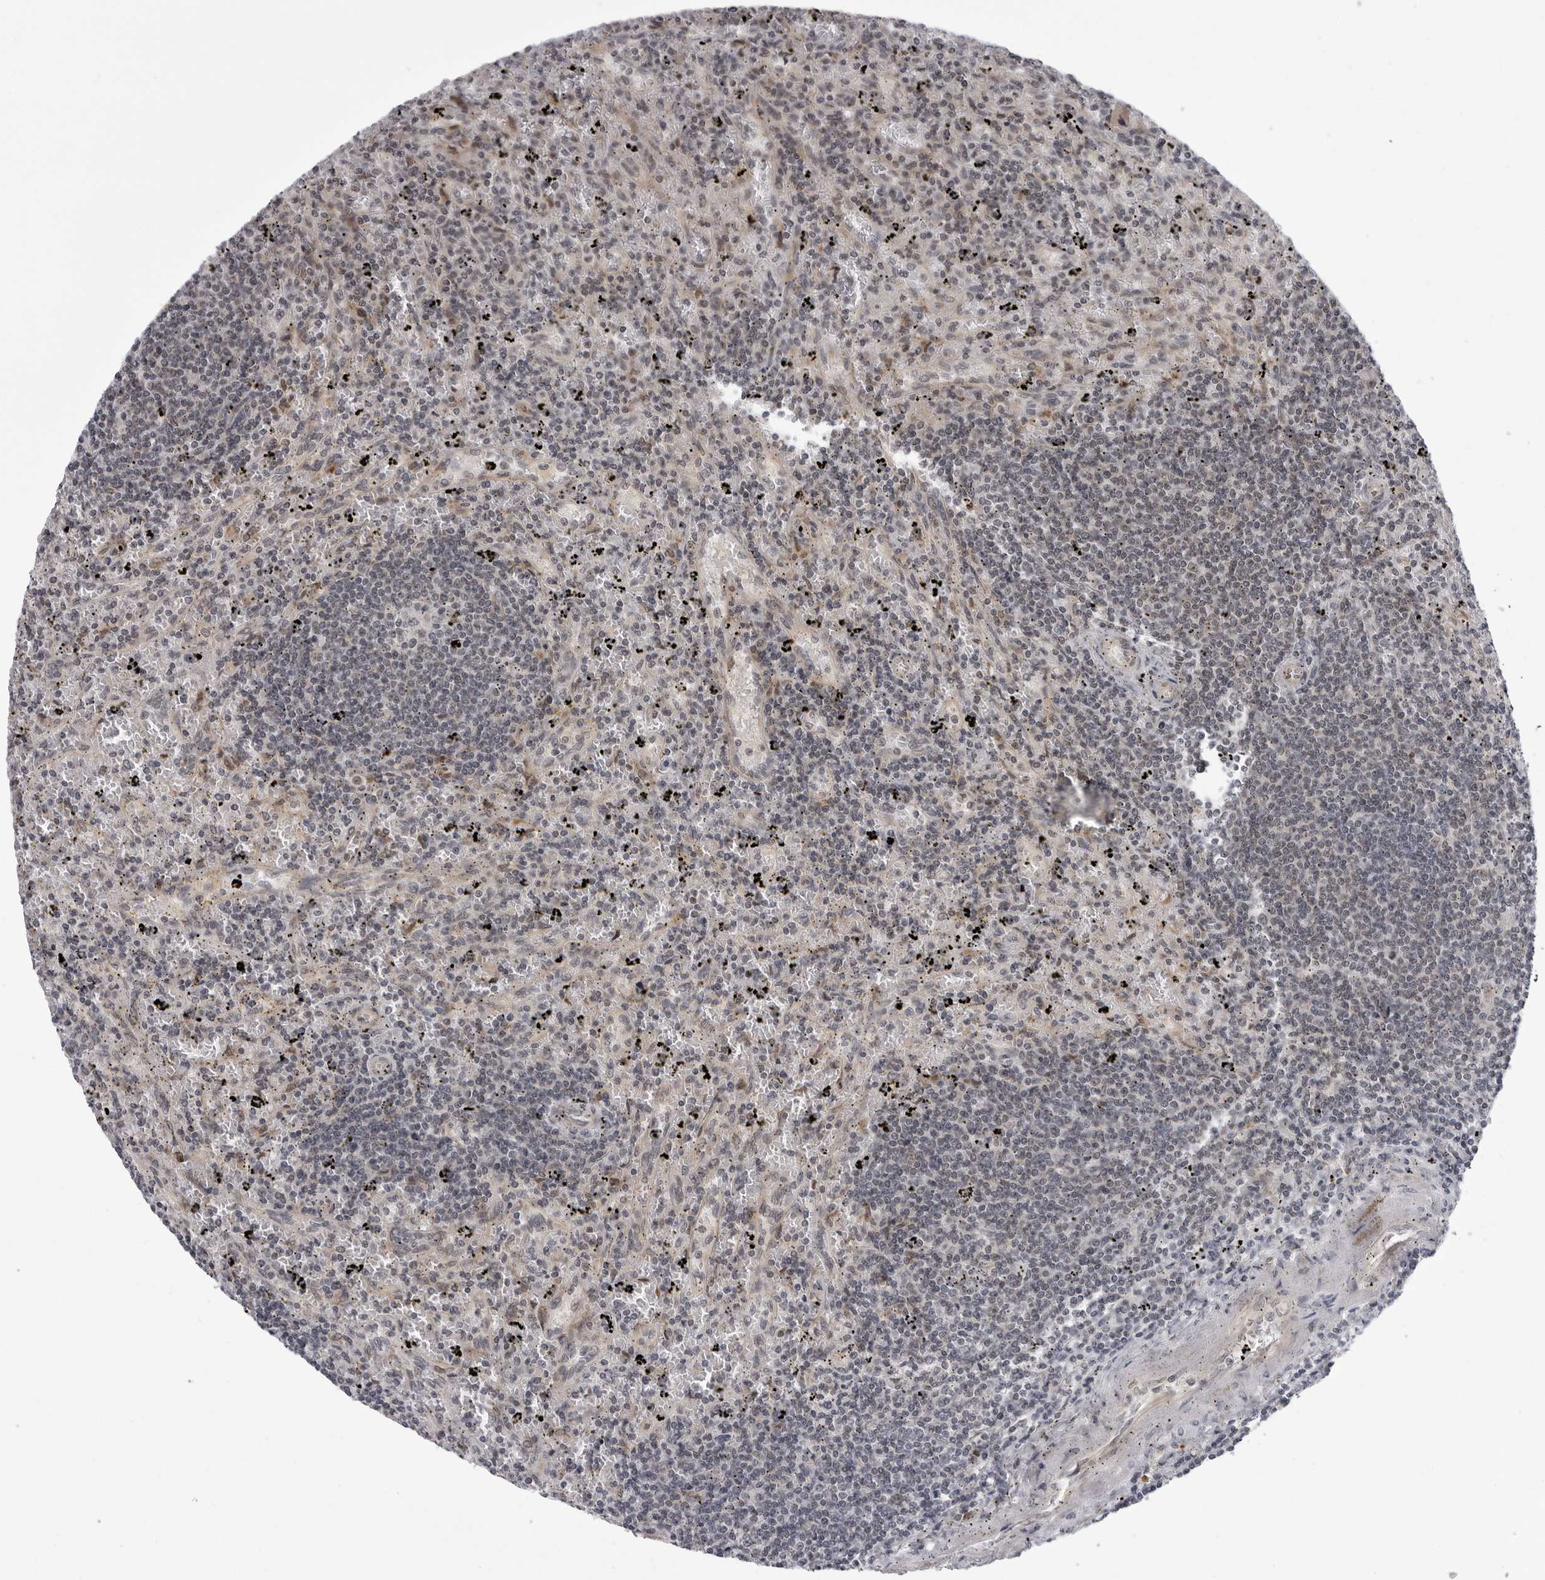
{"staining": {"intensity": "negative", "quantity": "none", "location": "none"}, "tissue": "lymphoma", "cell_type": "Tumor cells", "image_type": "cancer", "snomed": [{"axis": "morphology", "description": "Malignant lymphoma, non-Hodgkin's type, Low grade"}, {"axis": "topography", "description": "Spleen"}], "caption": "Histopathology image shows no significant protein staining in tumor cells of malignant lymphoma, non-Hodgkin's type (low-grade).", "gene": "GCSAML", "patient": {"sex": "male", "age": 76}}